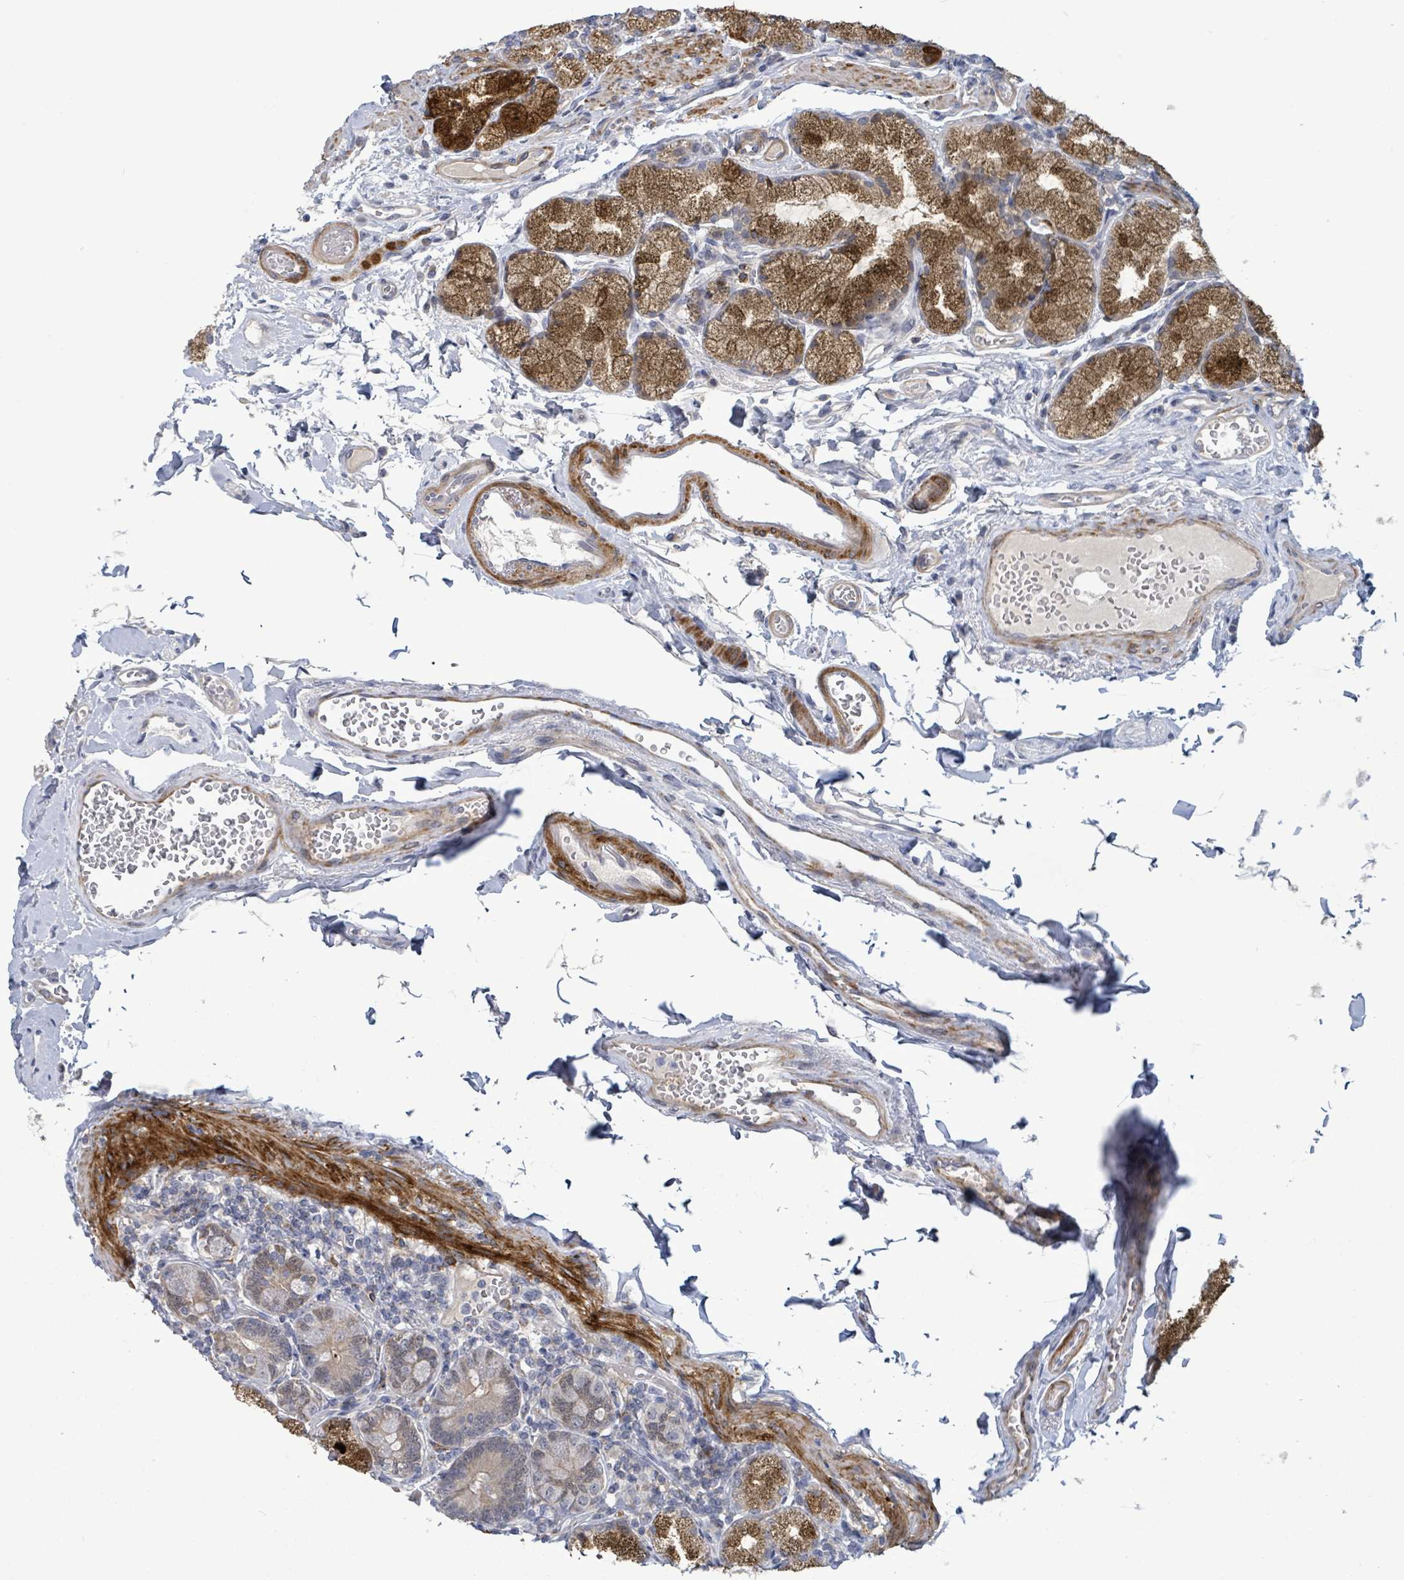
{"staining": {"intensity": "weak", "quantity": "25%-75%", "location": "cytoplasmic/membranous"}, "tissue": "duodenum", "cell_type": "Glandular cells", "image_type": "normal", "snomed": [{"axis": "morphology", "description": "Normal tissue, NOS"}, {"axis": "topography", "description": "Duodenum"}], "caption": "Protein staining by immunohistochemistry (IHC) exhibits weak cytoplasmic/membranous staining in approximately 25%-75% of glandular cells in unremarkable duodenum.", "gene": "AMMECR1", "patient": {"sex": "female", "age": 67}}